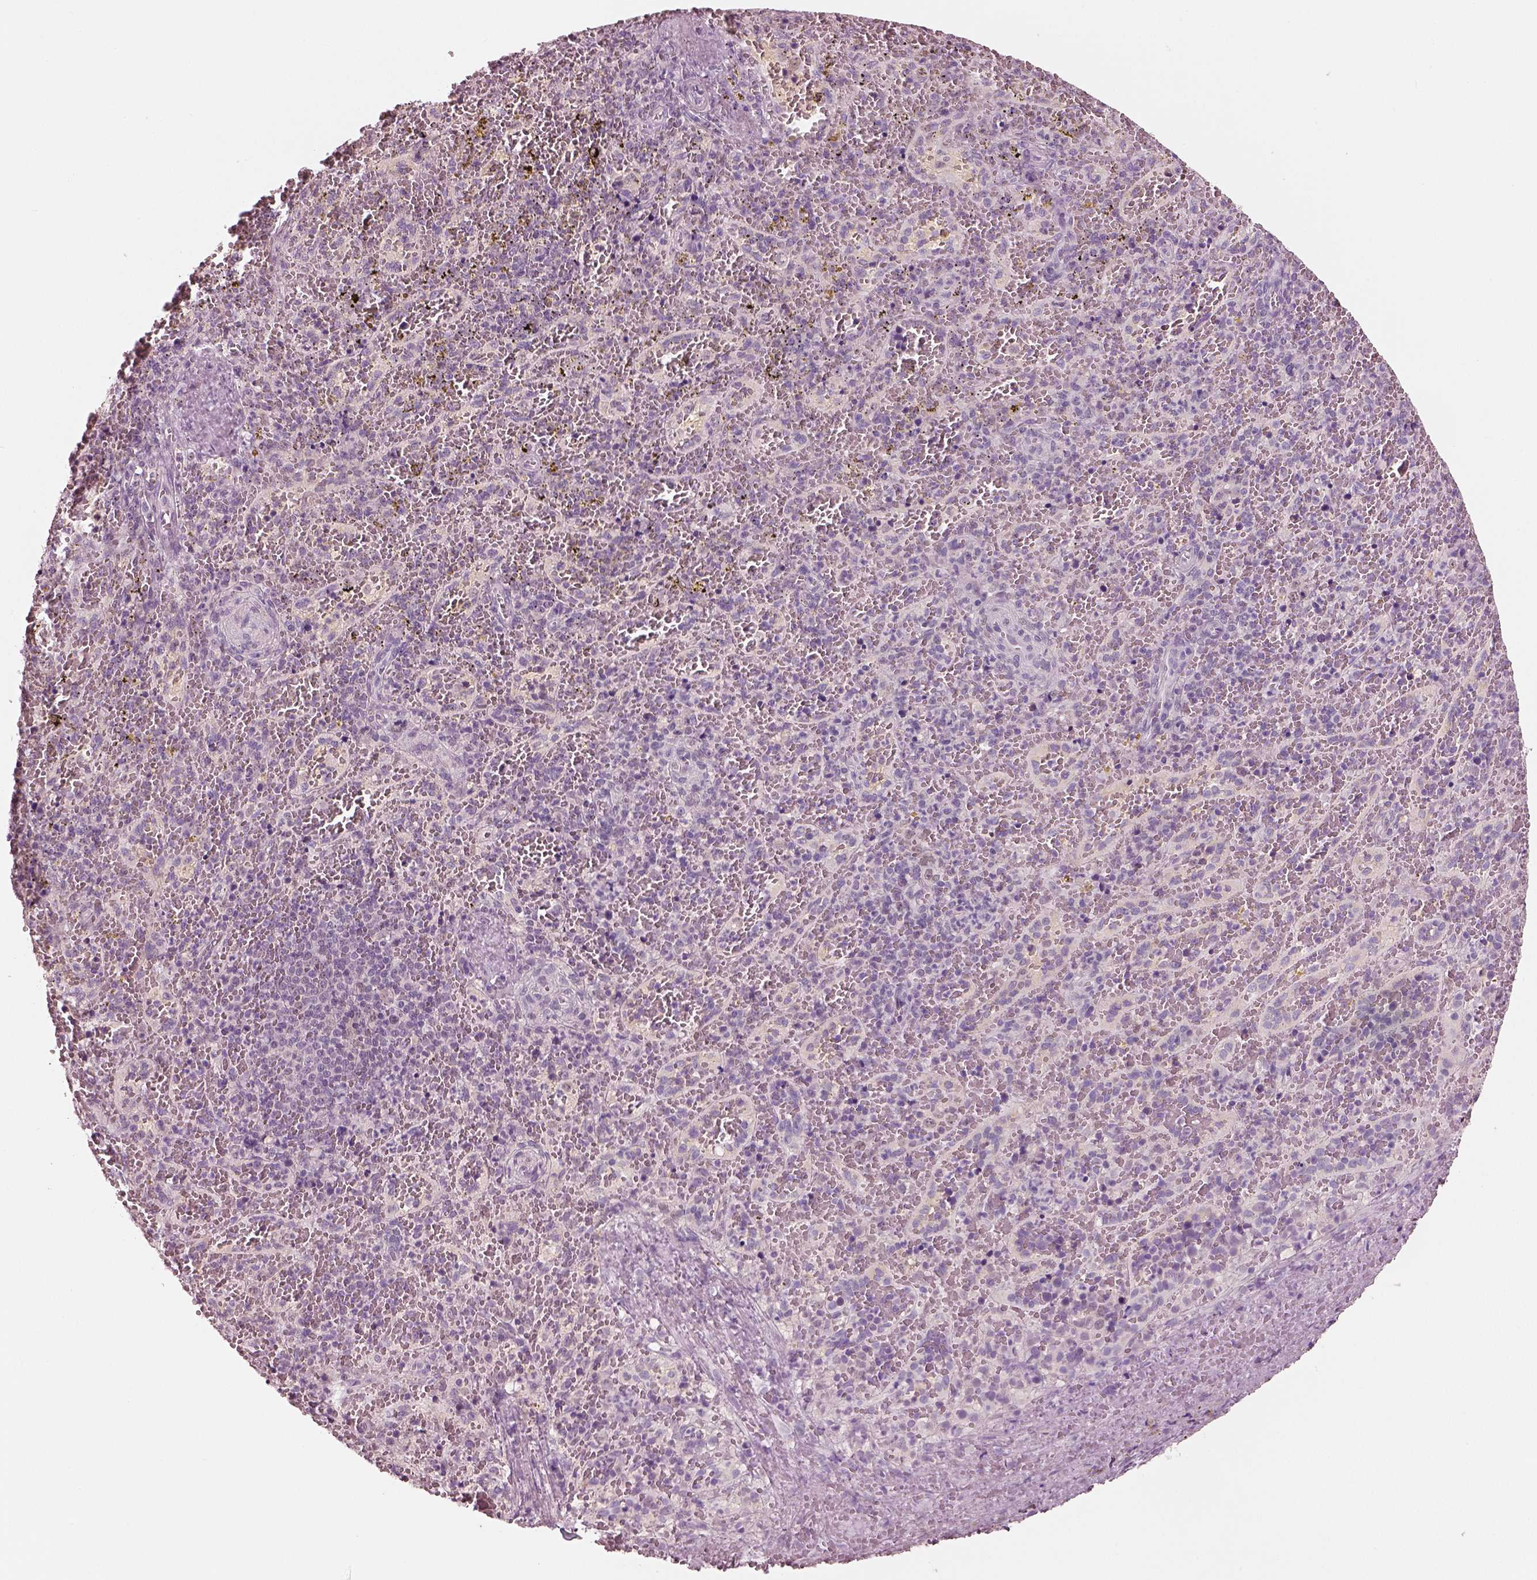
{"staining": {"intensity": "negative", "quantity": "none", "location": "none"}, "tissue": "spleen", "cell_type": "Cells in red pulp", "image_type": "normal", "snomed": [{"axis": "morphology", "description": "Normal tissue, NOS"}, {"axis": "topography", "description": "Spleen"}], "caption": "DAB immunohistochemical staining of normal spleen displays no significant staining in cells in red pulp. (DAB (3,3'-diaminobenzidine) immunohistochemistry visualized using brightfield microscopy, high magnification).", "gene": "ELSPBP1", "patient": {"sex": "female", "age": 50}}